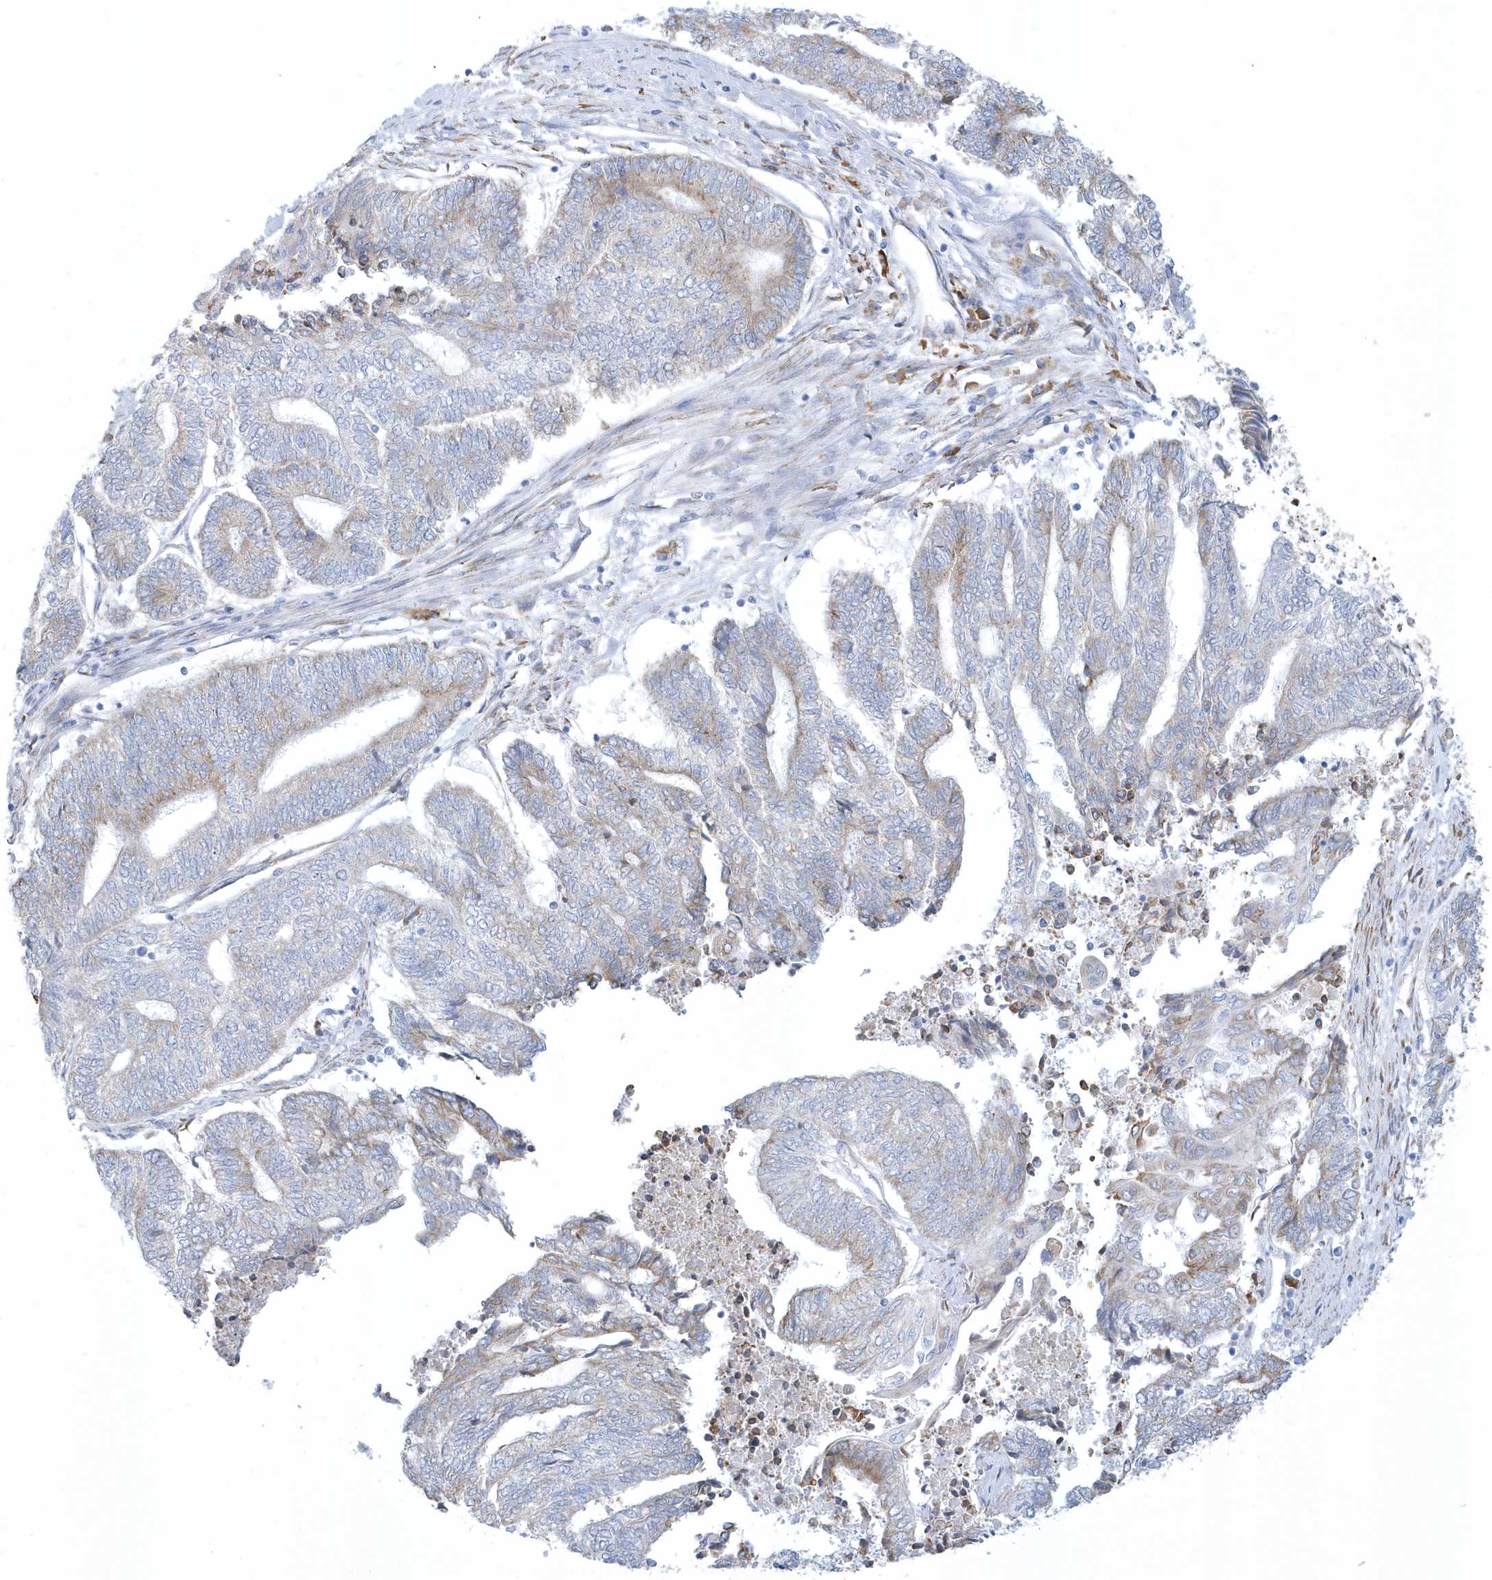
{"staining": {"intensity": "weak", "quantity": "<25%", "location": "cytoplasmic/membranous"}, "tissue": "endometrial cancer", "cell_type": "Tumor cells", "image_type": "cancer", "snomed": [{"axis": "morphology", "description": "Adenocarcinoma, NOS"}, {"axis": "topography", "description": "Uterus"}, {"axis": "topography", "description": "Endometrium"}], "caption": "Immunohistochemistry histopathology image of human endometrial cancer stained for a protein (brown), which exhibits no positivity in tumor cells.", "gene": "DCAF1", "patient": {"sex": "female", "age": 70}}